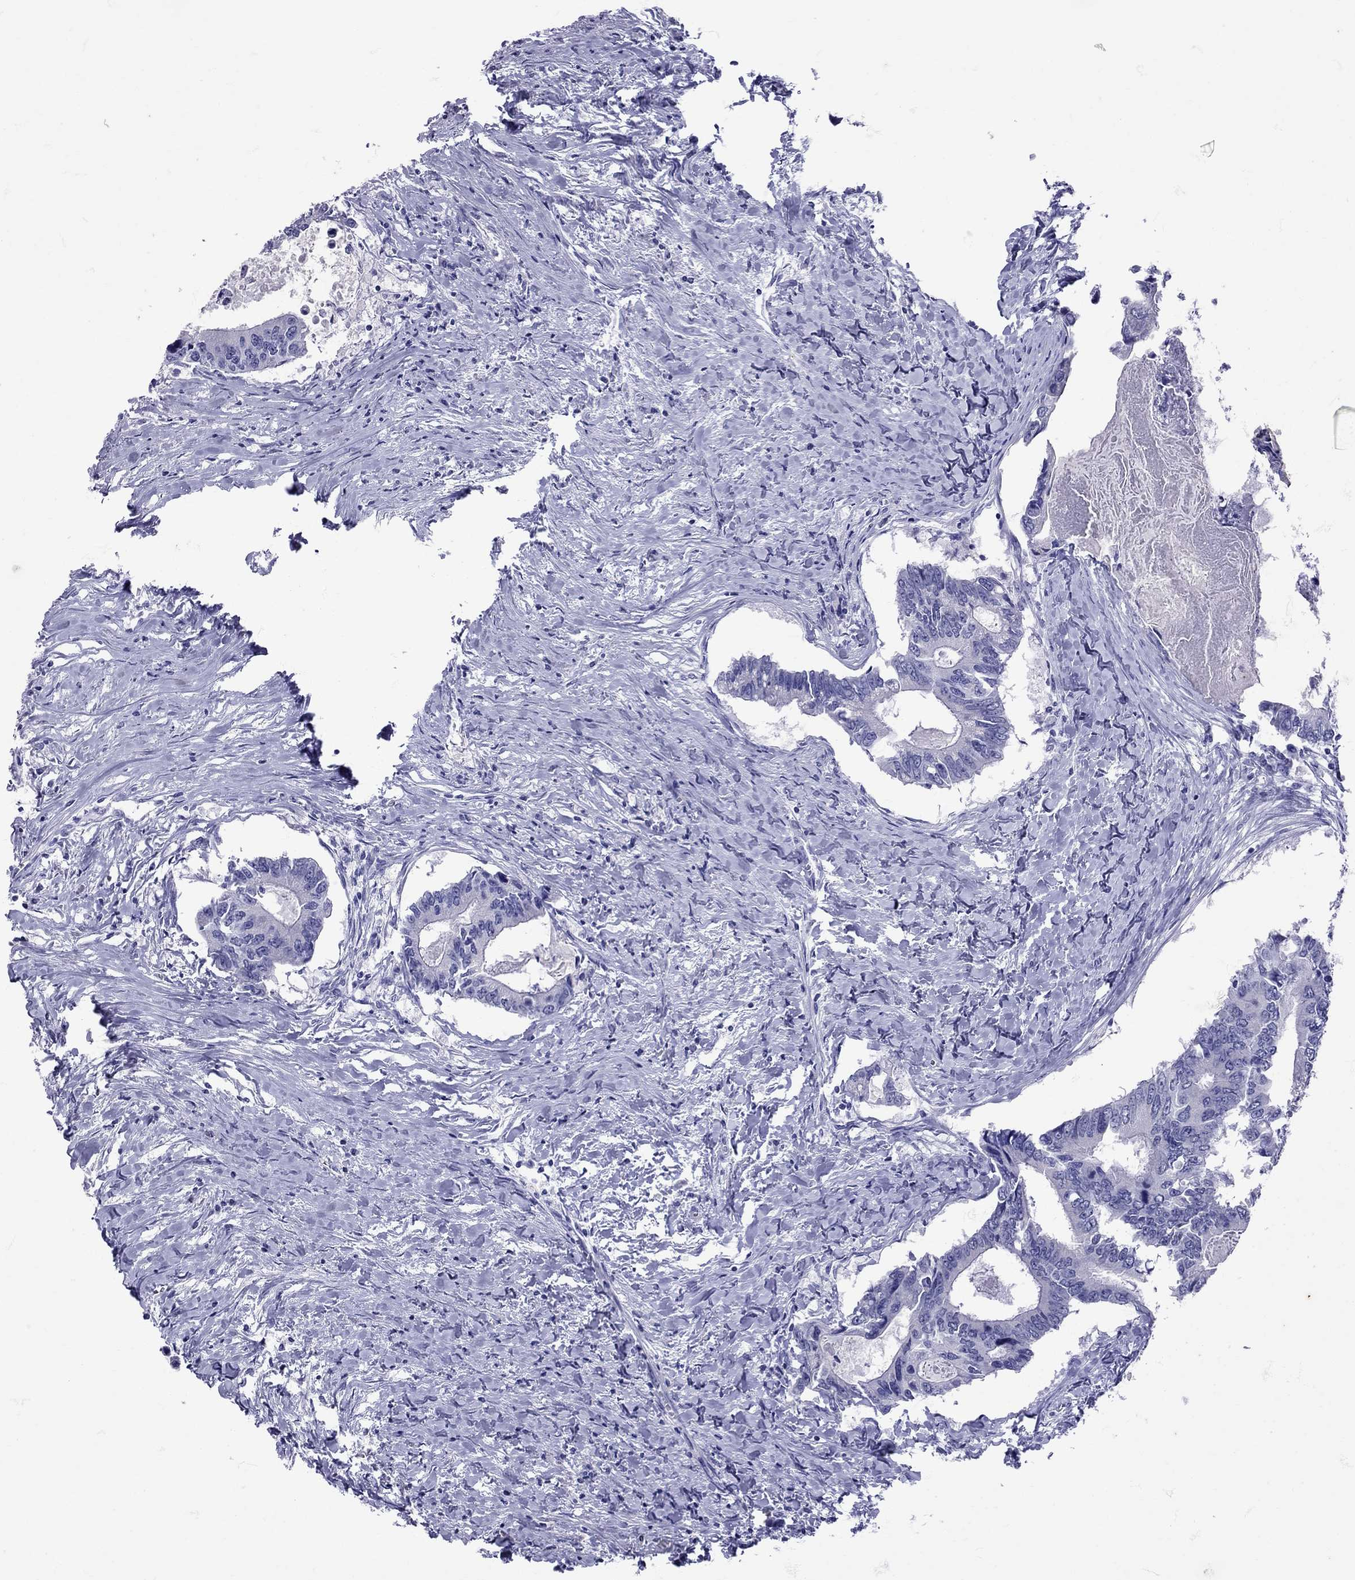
{"staining": {"intensity": "negative", "quantity": "none", "location": "none"}, "tissue": "colorectal cancer", "cell_type": "Tumor cells", "image_type": "cancer", "snomed": [{"axis": "morphology", "description": "Adenocarcinoma, NOS"}, {"axis": "topography", "description": "Colon"}], "caption": "Tumor cells are negative for brown protein staining in colorectal cancer.", "gene": "AVP", "patient": {"sex": "male", "age": 53}}